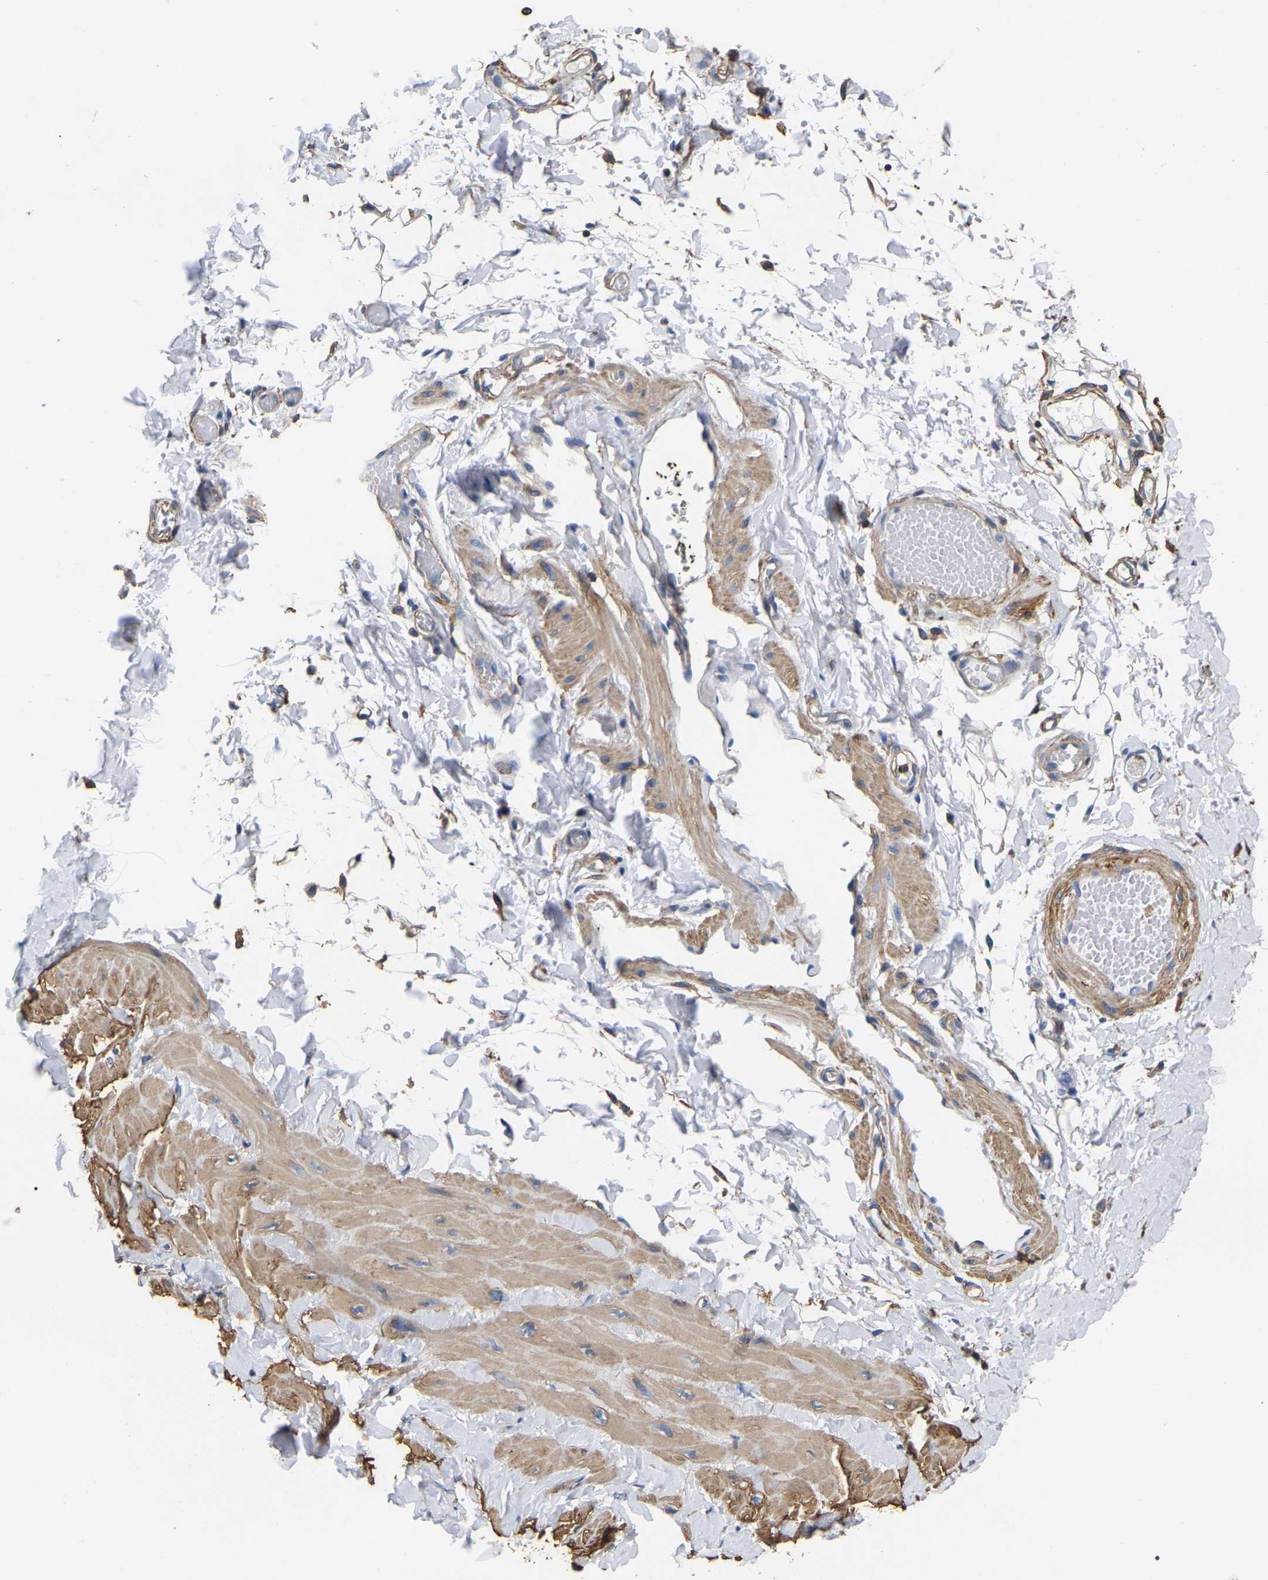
{"staining": {"intensity": "moderate", "quantity": ">75%", "location": "cytoplasmic/membranous"}, "tissue": "adipose tissue", "cell_type": "Adipocytes", "image_type": "normal", "snomed": [{"axis": "morphology", "description": "Normal tissue, NOS"}, {"axis": "topography", "description": "Adipose tissue"}, {"axis": "topography", "description": "Vascular tissue"}, {"axis": "topography", "description": "Peripheral nerve tissue"}], "caption": "Immunohistochemistry histopathology image of normal adipose tissue: human adipose tissue stained using immunohistochemistry (IHC) demonstrates medium levels of moderate protein expression localized specifically in the cytoplasmic/membranous of adipocytes, appearing as a cytoplasmic/membranous brown color.", "gene": "ARMT1", "patient": {"sex": "male", "age": 25}}